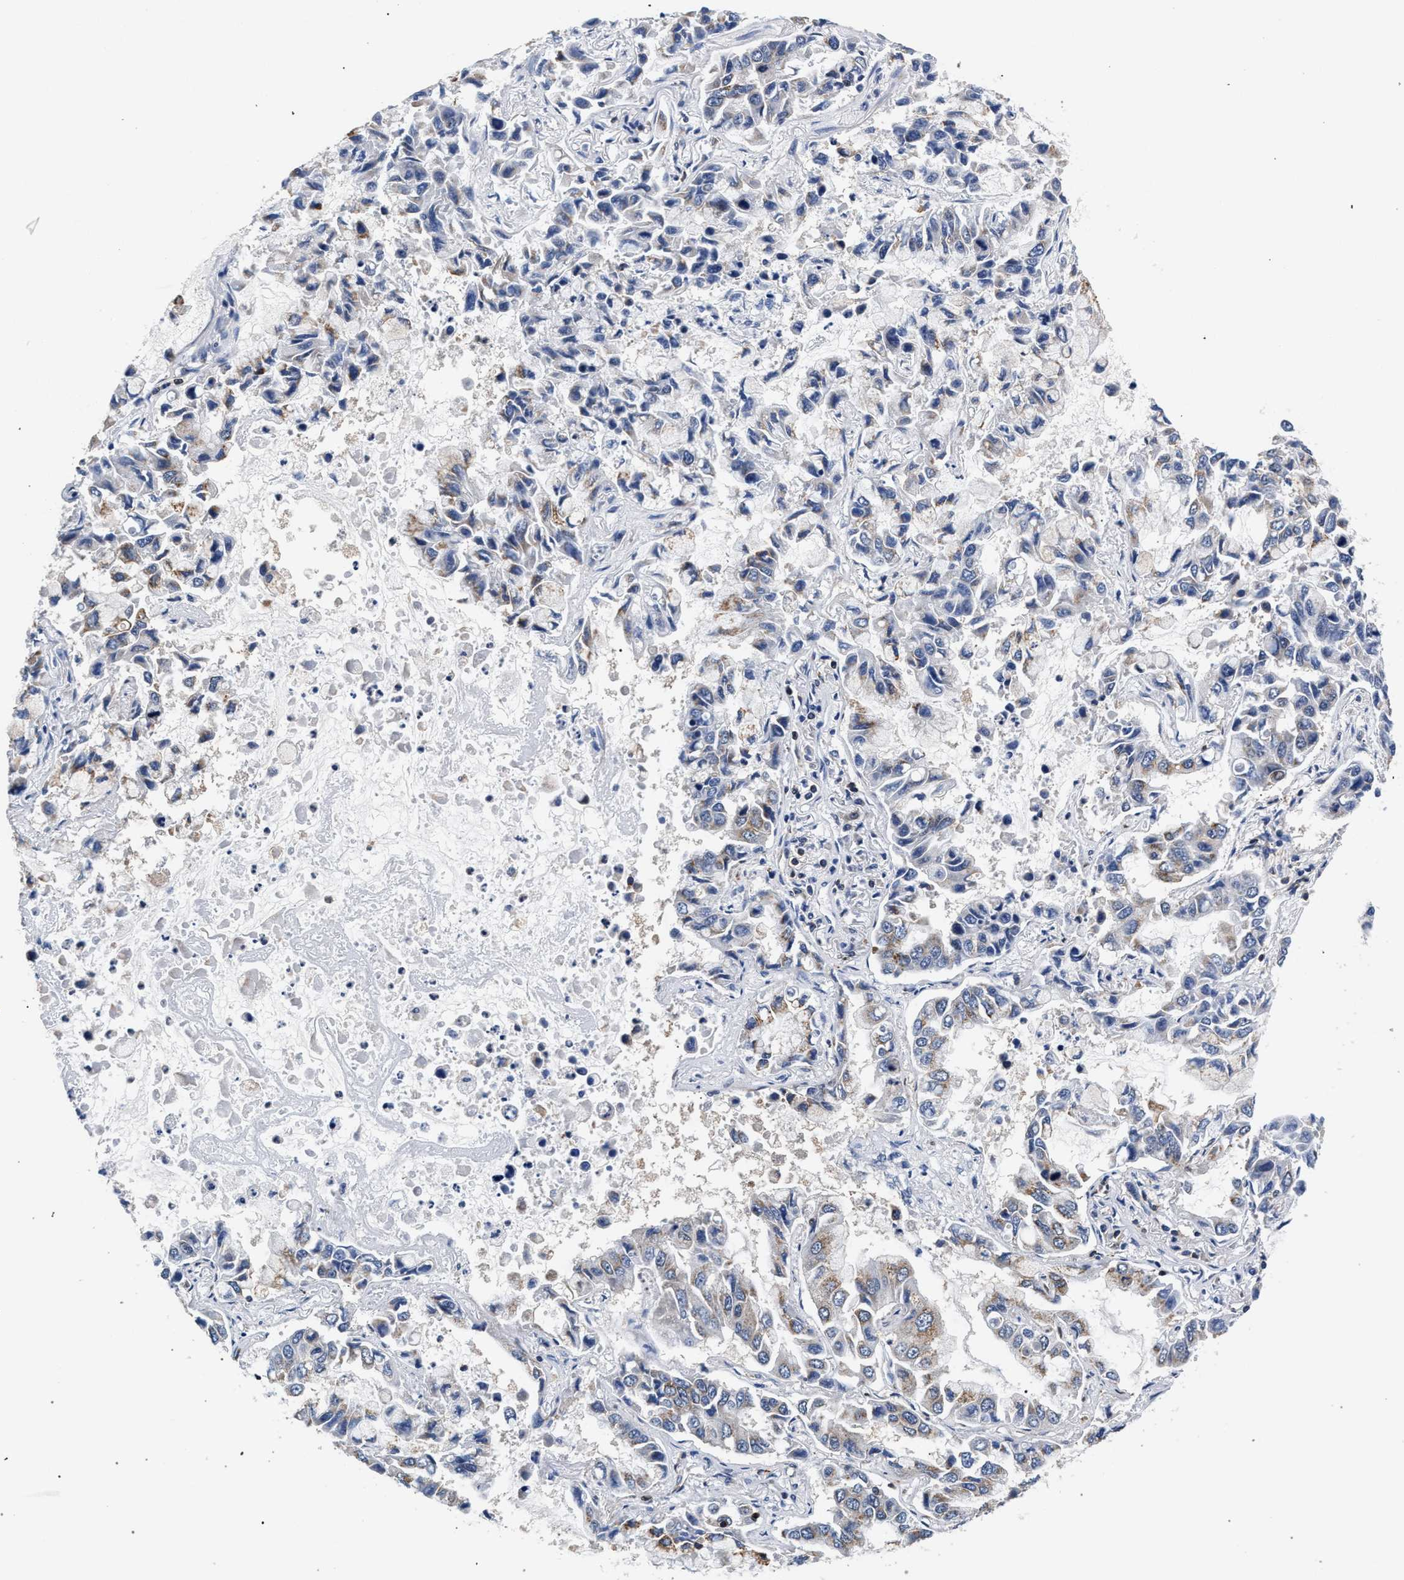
{"staining": {"intensity": "moderate", "quantity": "<25%", "location": "cytoplasmic/membranous"}, "tissue": "lung cancer", "cell_type": "Tumor cells", "image_type": "cancer", "snomed": [{"axis": "morphology", "description": "Adenocarcinoma, NOS"}, {"axis": "topography", "description": "Lung"}], "caption": "A low amount of moderate cytoplasmic/membranous expression is seen in approximately <25% of tumor cells in lung adenocarcinoma tissue.", "gene": "LASP1", "patient": {"sex": "male", "age": 64}}